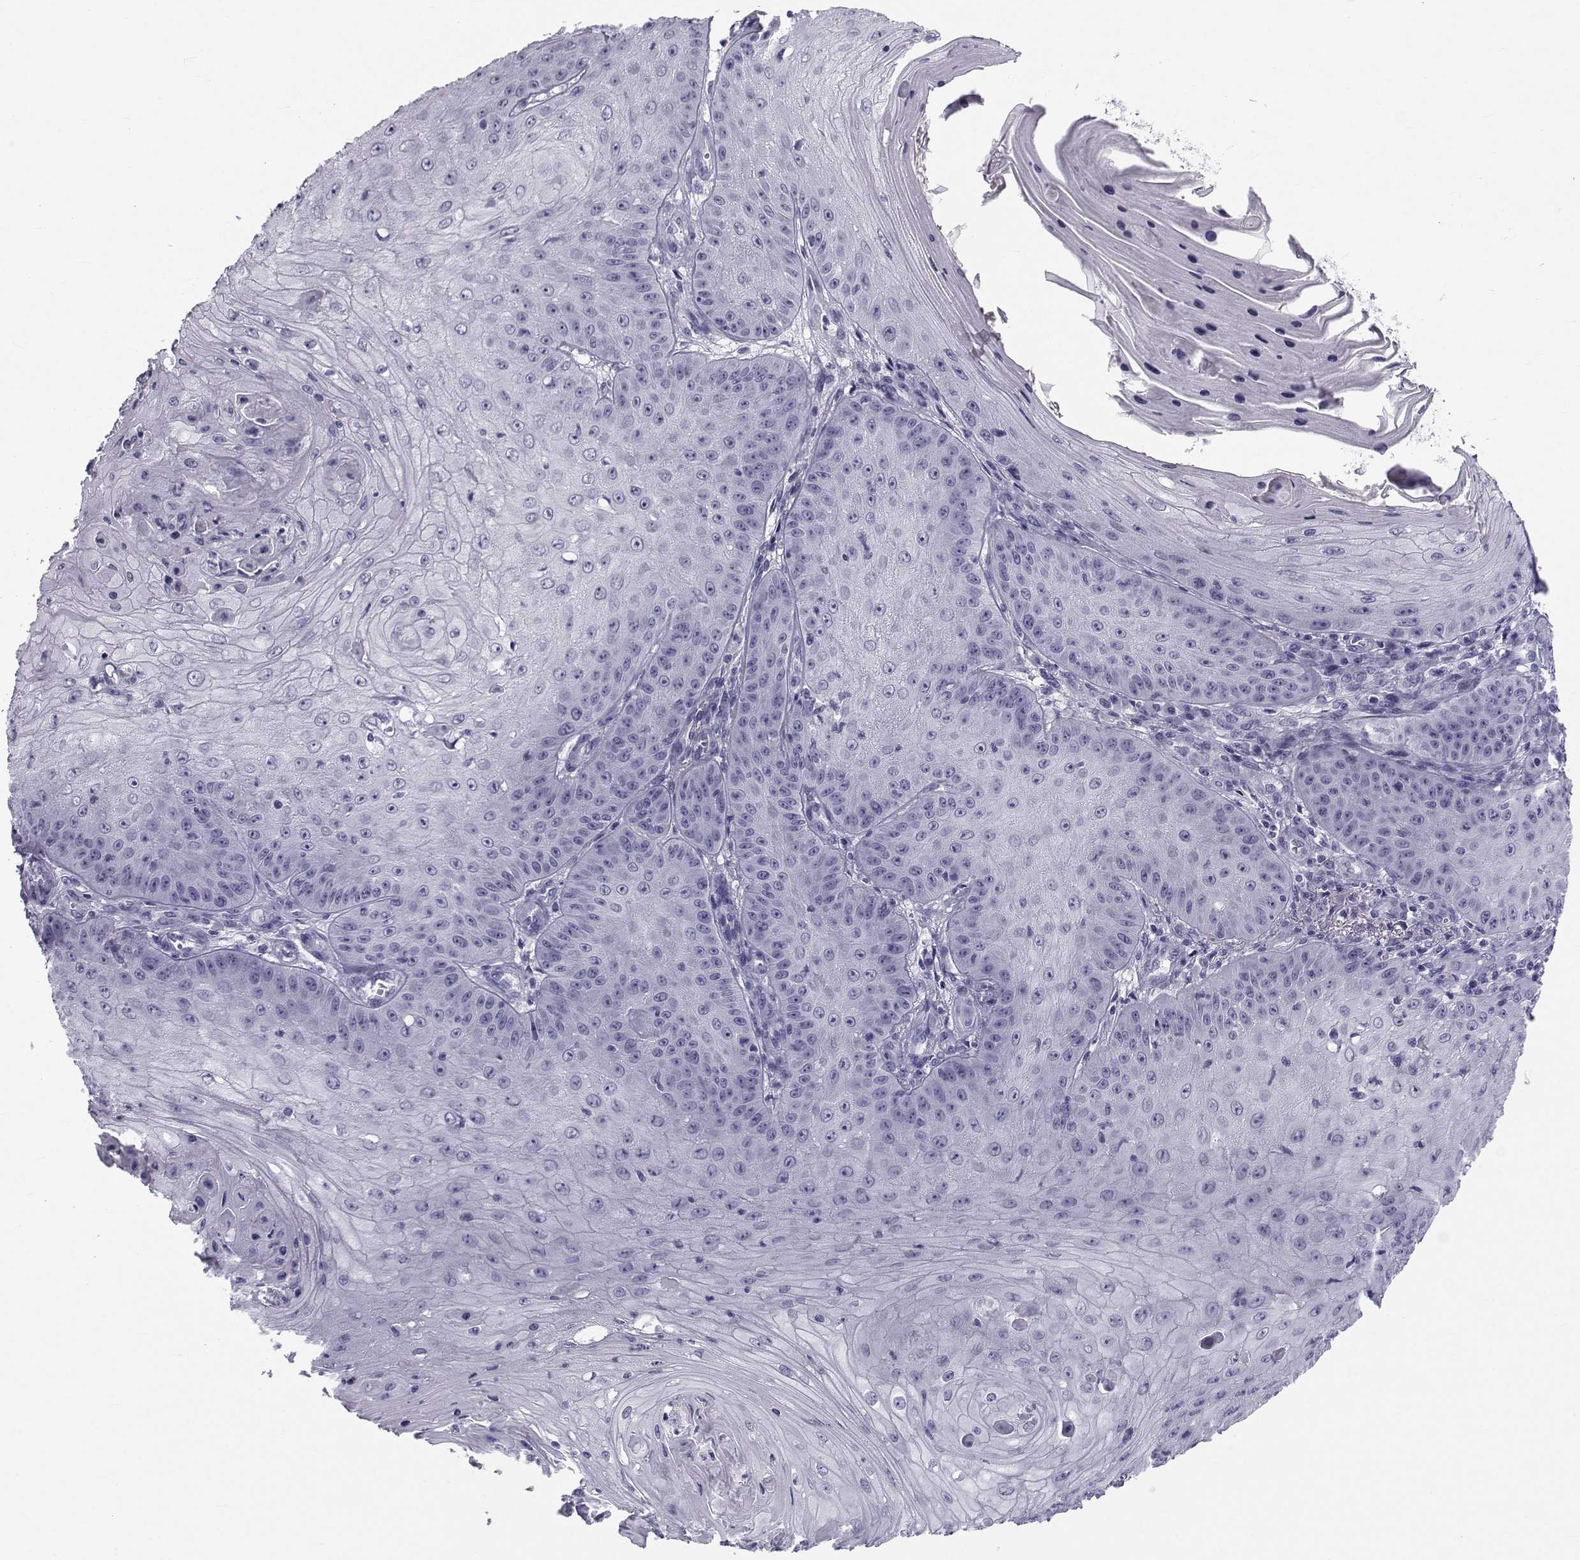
{"staining": {"intensity": "negative", "quantity": "none", "location": "none"}, "tissue": "skin cancer", "cell_type": "Tumor cells", "image_type": "cancer", "snomed": [{"axis": "morphology", "description": "Squamous cell carcinoma, NOS"}, {"axis": "topography", "description": "Skin"}], "caption": "High magnification brightfield microscopy of skin cancer (squamous cell carcinoma) stained with DAB (brown) and counterstained with hematoxylin (blue): tumor cells show no significant positivity.", "gene": "SPANXD", "patient": {"sex": "male", "age": 70}}